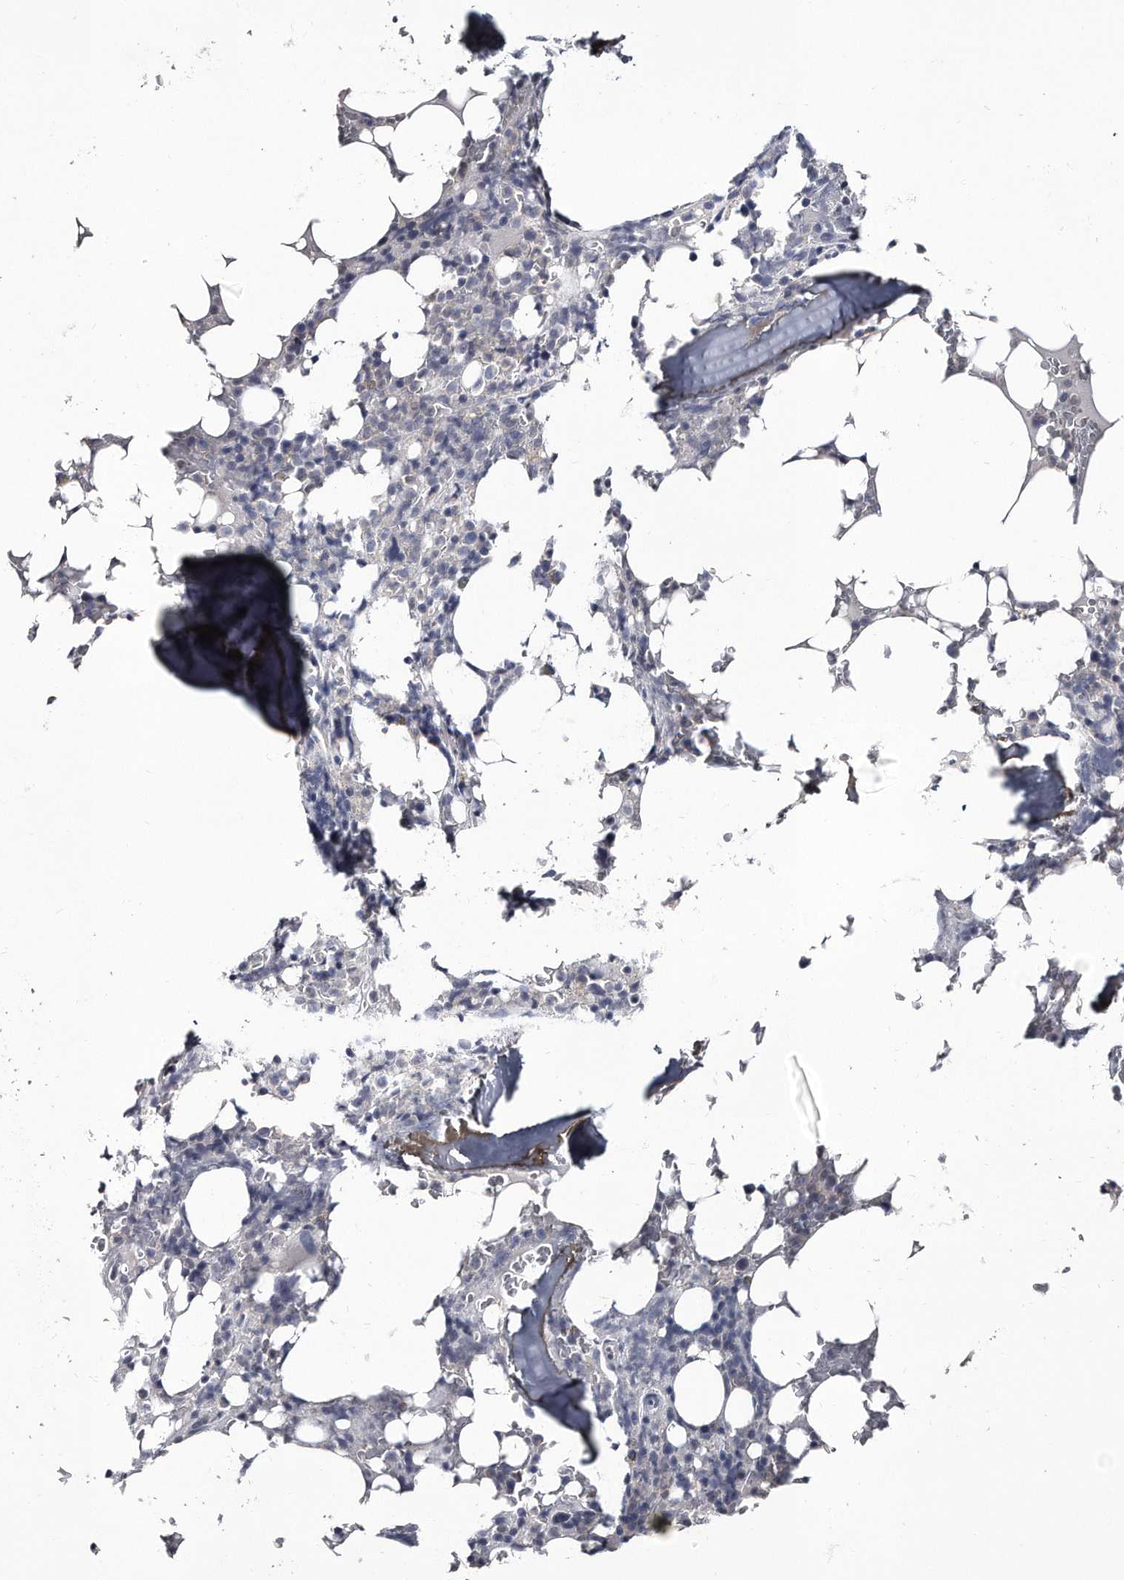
{"staining": {"intensity": "weak", "quantity": "<25%", "location": "cytoplasmic/membranous"}, "tissue": "bone marrow", "cell_type": "Hematopoietic cells", "image_type": "normal", "snomed": [{"axis": "morphology", "description": "Normal tissue, NOS"}, {"axis": "topography", "description": "Bone marrow"}], "caption": "This photomicrograph is of benign bone marrow stained with immunohistochemistry to label a protein in brown with the nuclei are counter-stained blue. There is no expression in hematopoietic cells.", "gene": "GAPVD1", "patient": {"sex": "male", "age": 58}}